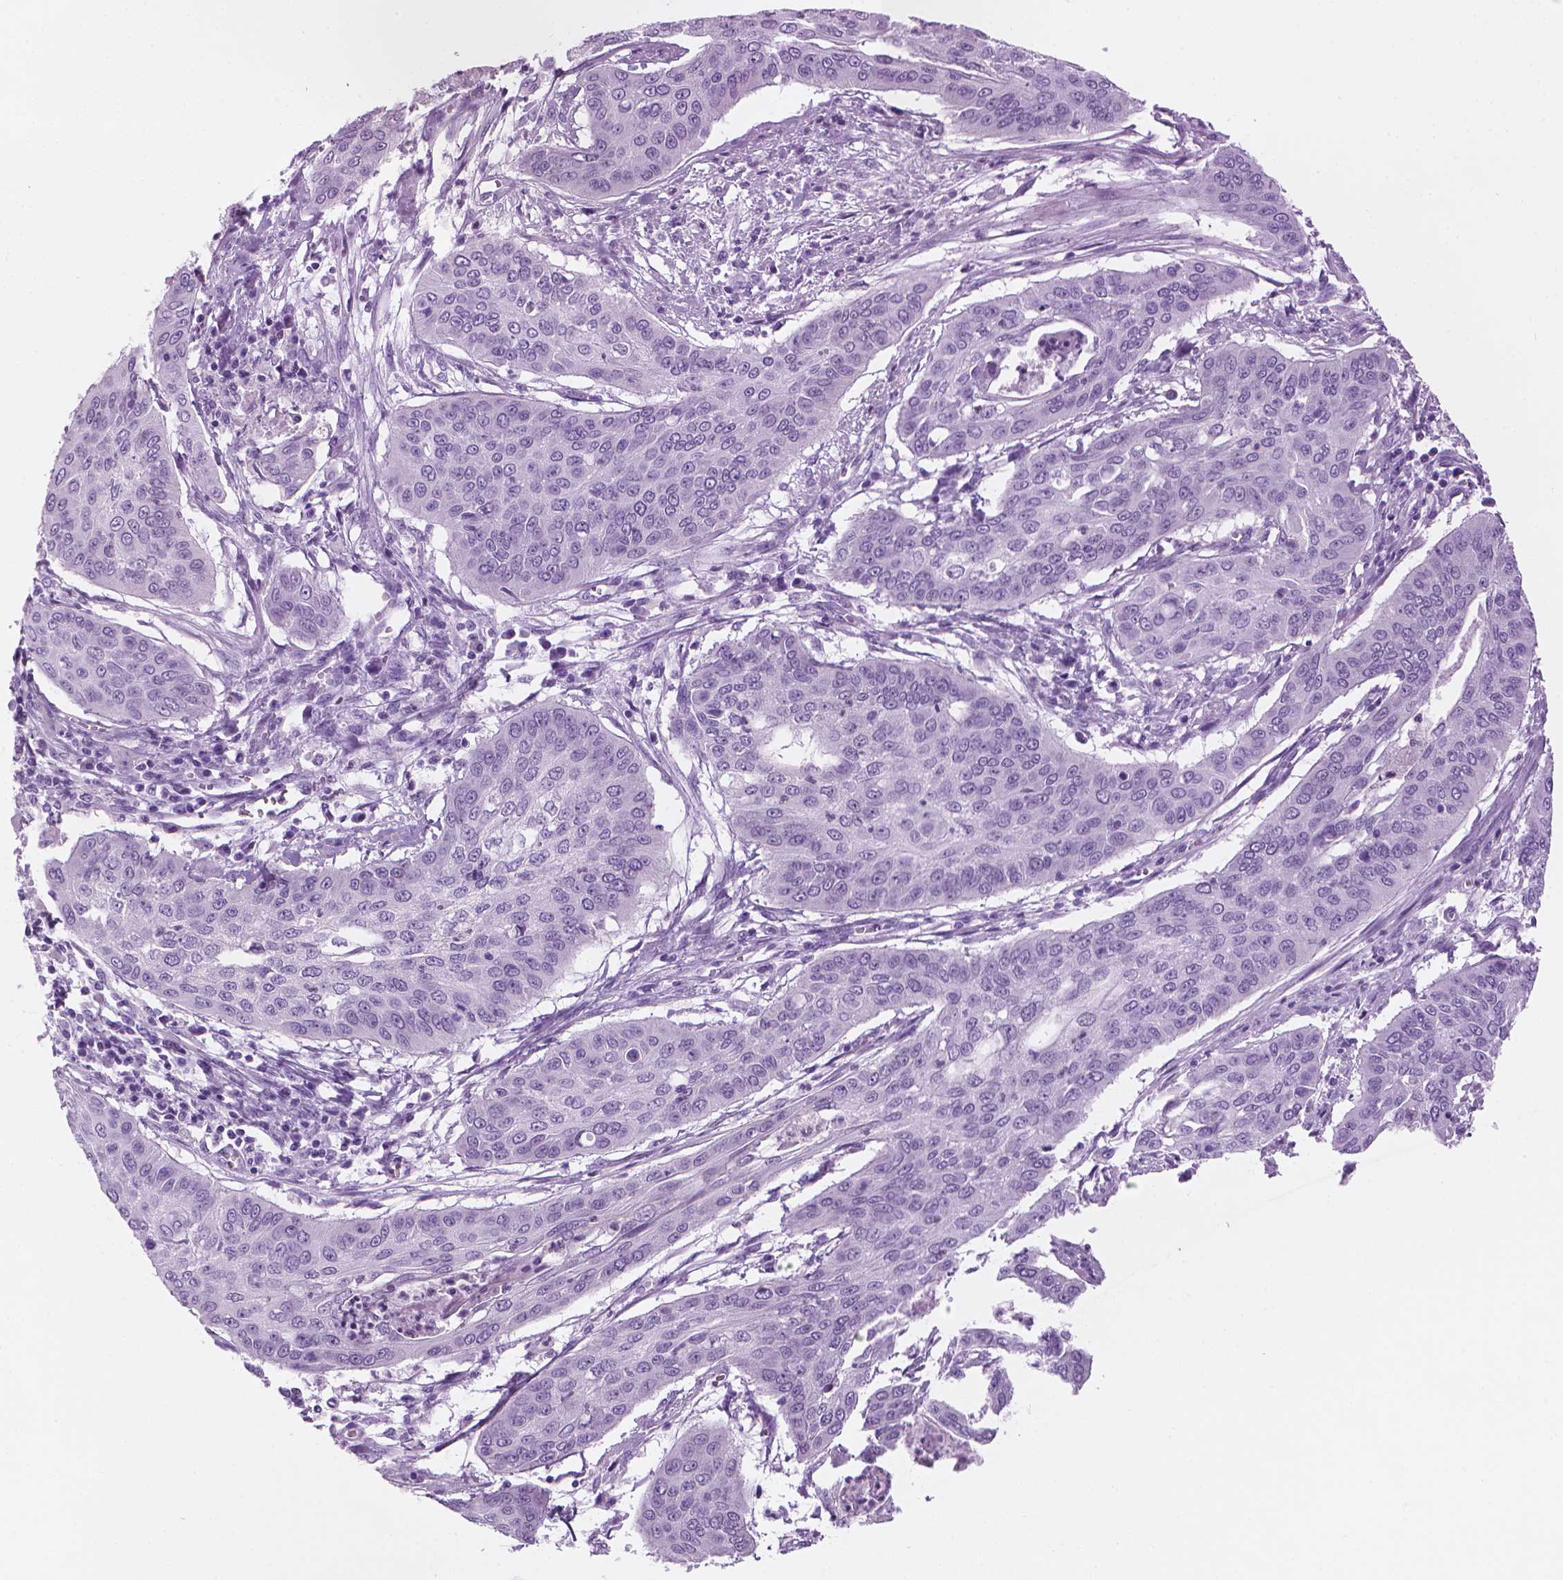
{"staining": {"intensity": "negative", "quantity": "none", "location": "none"}, "tissue": "cervical cancer", "cell_type": "Tumor cells", "image_type": "cancer", "snomed": [{"axis": "morphology", "description": "Squamous cell carcinoma, NOS"}, {"axis": "topography", "description": "Cervix"}], "caption": "IHC of human cervical squamous cell carcinoma demonstrates no expression in tumor cells. The staining is performed using DAB brown chromogen with nuclei counter-stained in using hematoxylin.", "gene": "TTC29", "patient": {"sex": "female", "age": 39}}